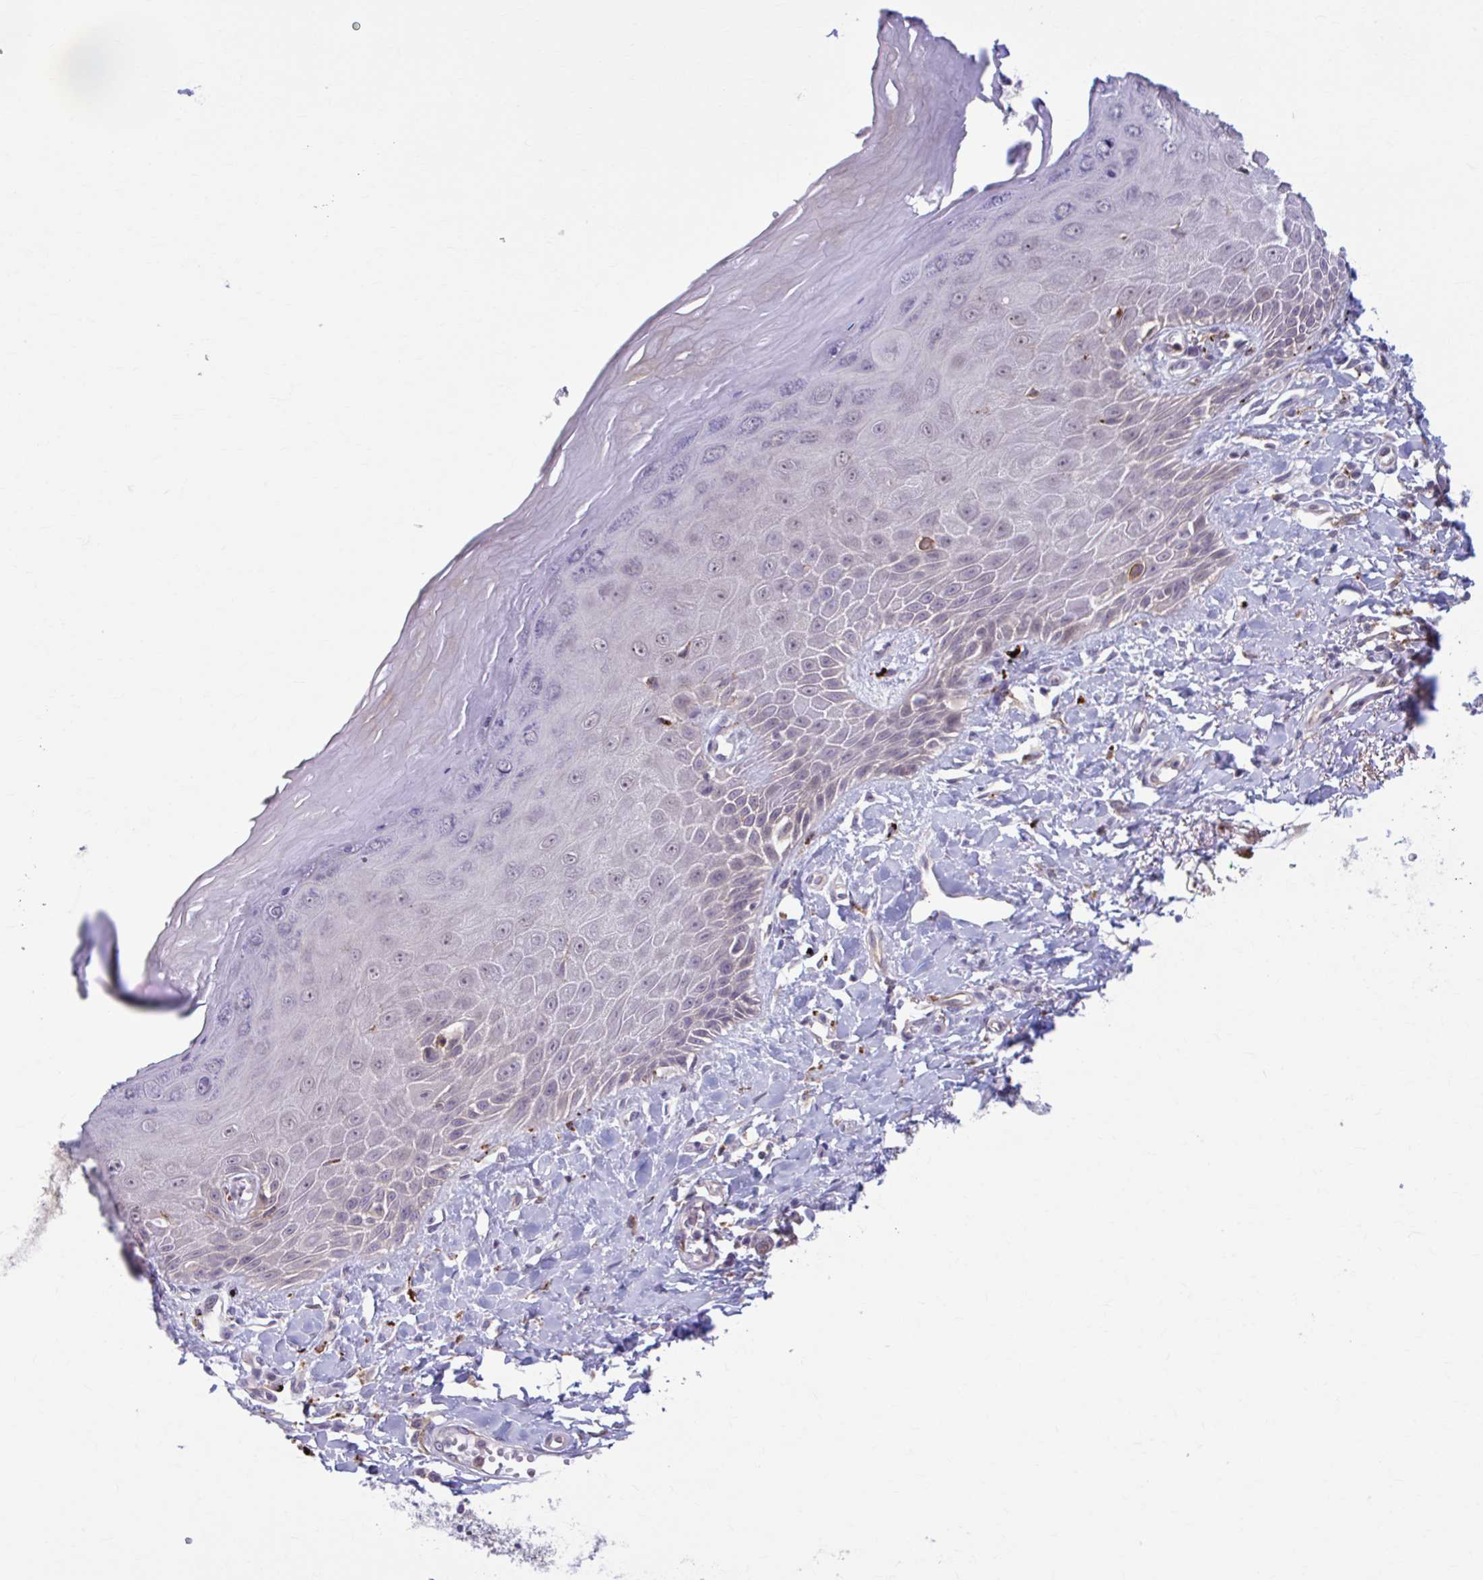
{"staining": {"intensity": "weak", "quantity": "<25%", "location": "nuclear"}, "tissue": "skin", "cell_type": "Epidermal cells", "image_type": "normal", "snomed": [{"axis": "morphology", "description": "Normal tissue, NOS"}, {"axis": "topography", "description": "Anal"}, {"axis": "topography", "description": "Peripheral nerve tissue"}], "caption": "Immunohistochemical staining of normal skin displays no significant expression in epidermal cells. The staining is performed using DAB (3,3'-diaminobenzidine) brown chromogen with nuclei counter-stained in using hematoxylin.", "gene": "ADAT3", "patient": {"sex": "male", "age": 78}}